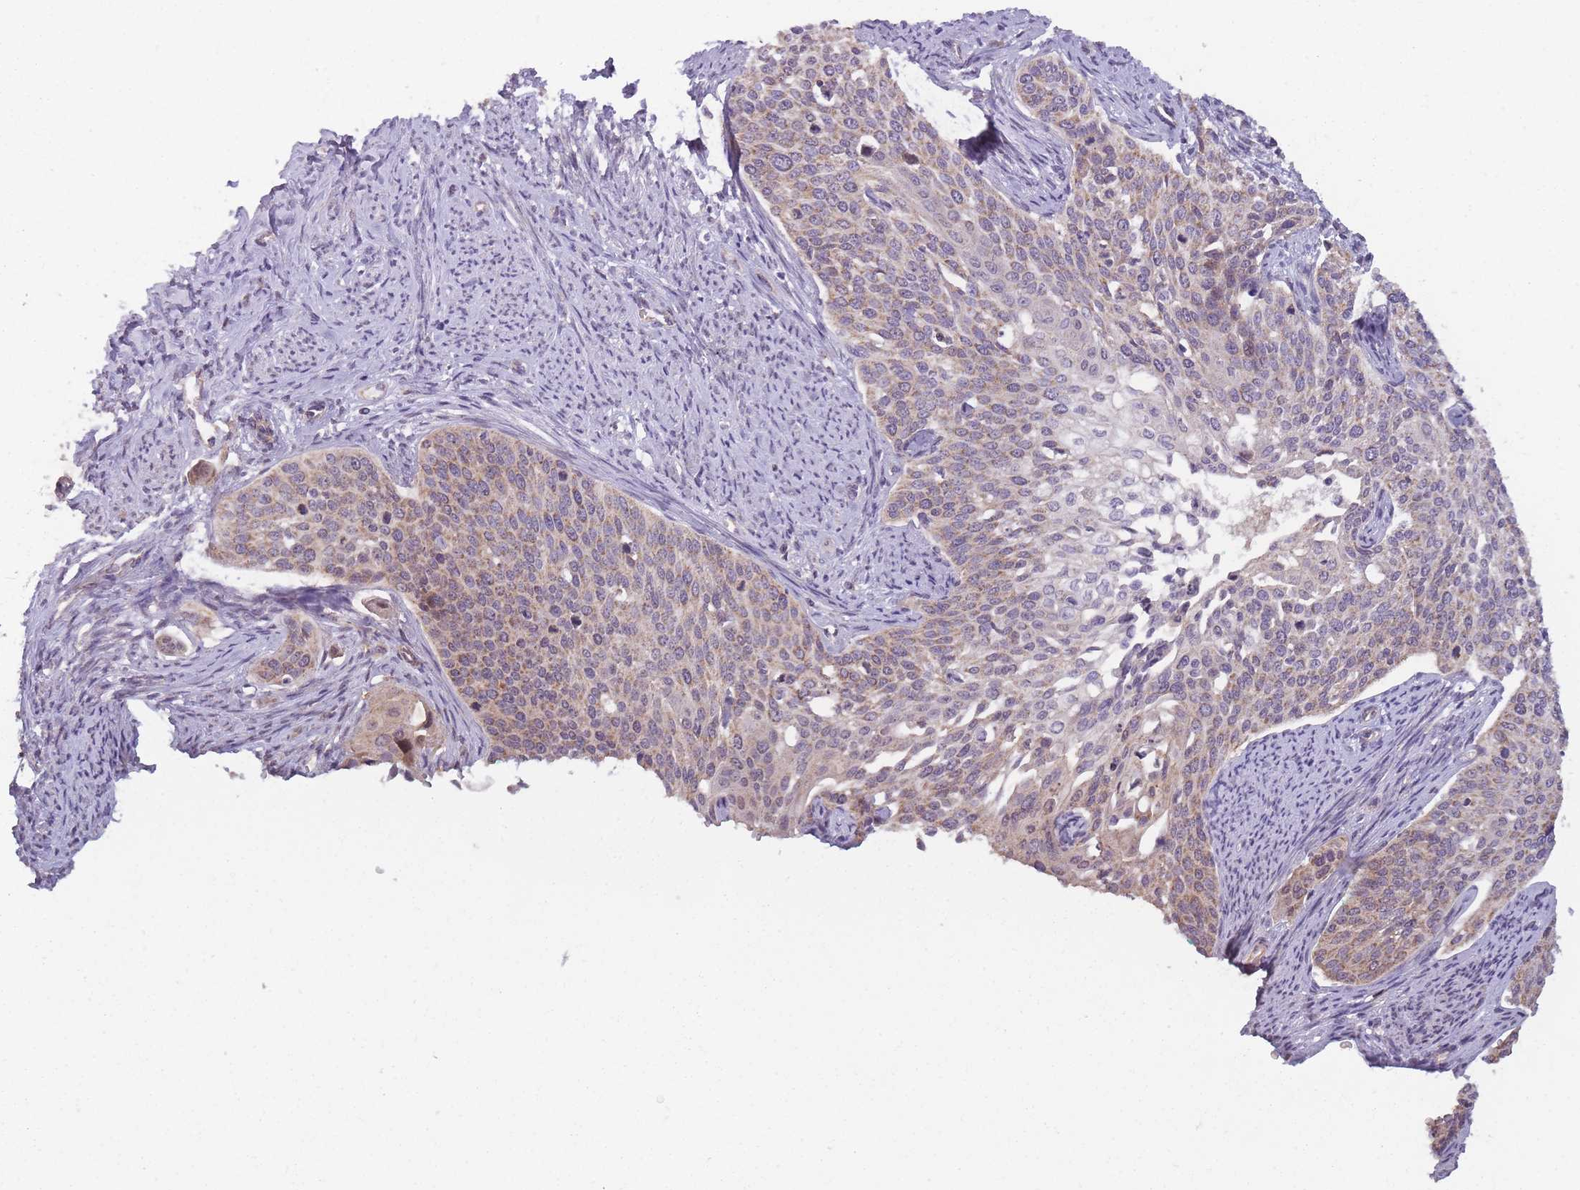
{"staining": {"intensity": "weak", "quantity": ">75%", "location": "cytoplasmic/membranous"}, "tissue": "cervical cancer", "cell_type": "Tumor cells", "image_type": "cancer", "snomed": [{"axis": "morphology", "description": "Squamous cell carcinoma, NOS"}, {"axis": "topography", "description": "Cervix"}], "caption": "Approximately >75% of tumor cells in human cervical squamous cell carcinoma show weak cytoplasmic/membranous protein staining as visualized by brown immunohistochemical staining.", "gene": "MRPS18C", "patient": {"sex": "female", "age": 44}}